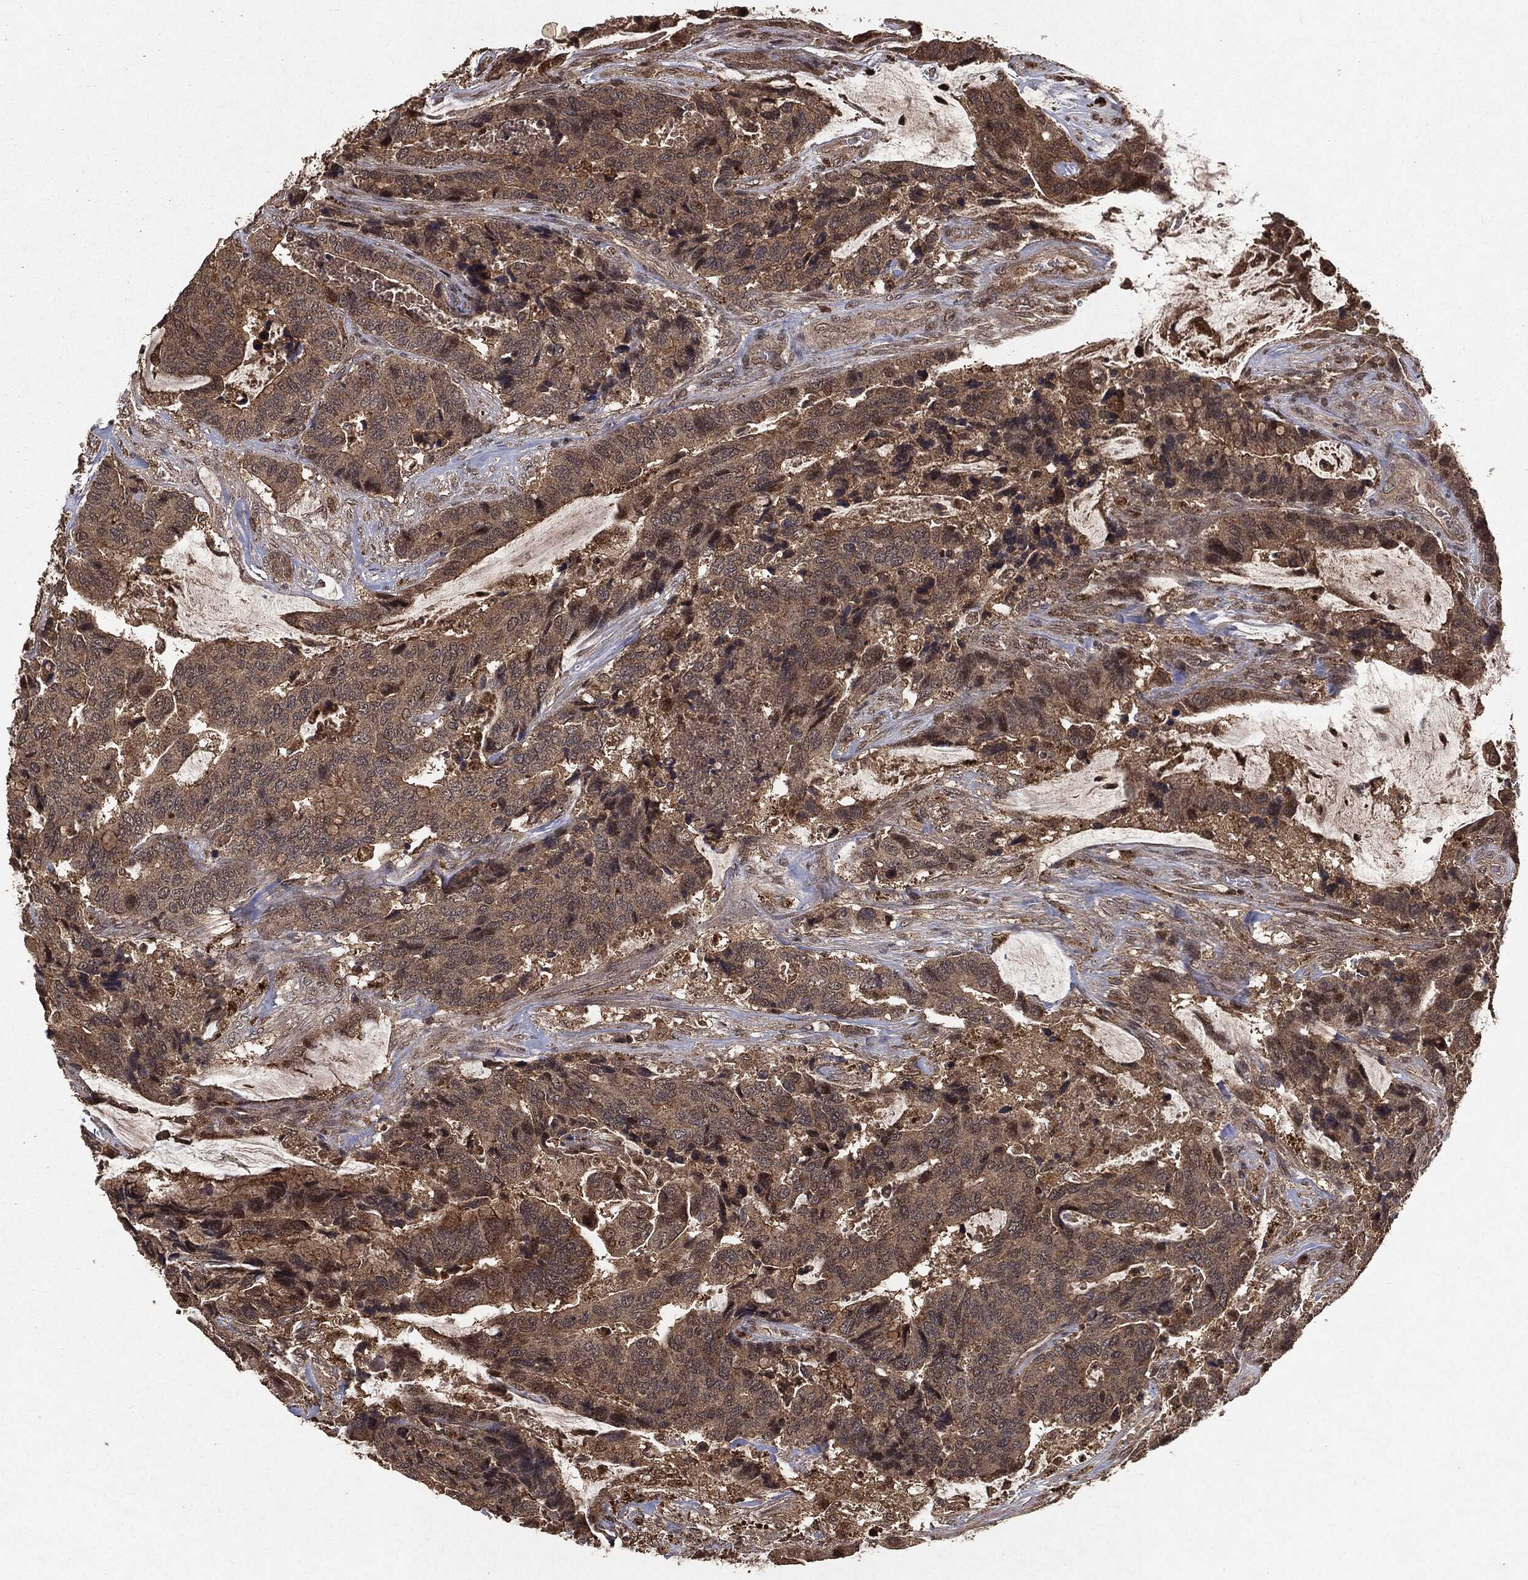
{"staining": {"intensity": "moderate", "quantity": ">75%", "location": "cytoplasmic/membranous"}, "tissue": "colorectal cancer", "cell_type": "Tumor cells", "image_type": "cancer", "snomed": [{"axis": "morphology", "description": "Adenocarcinoma, NOS"}, {"axis": "topography", "description": "Rectum"}], "caption": "DAB immunohistochemical staining of human colorectal adenocarcinoma shows moderate cytoplasmic/membranous protein positivity in about >75% of tumor cells.", "gene": "MTOR", "patient": {"sex": "female", "age": 59}}